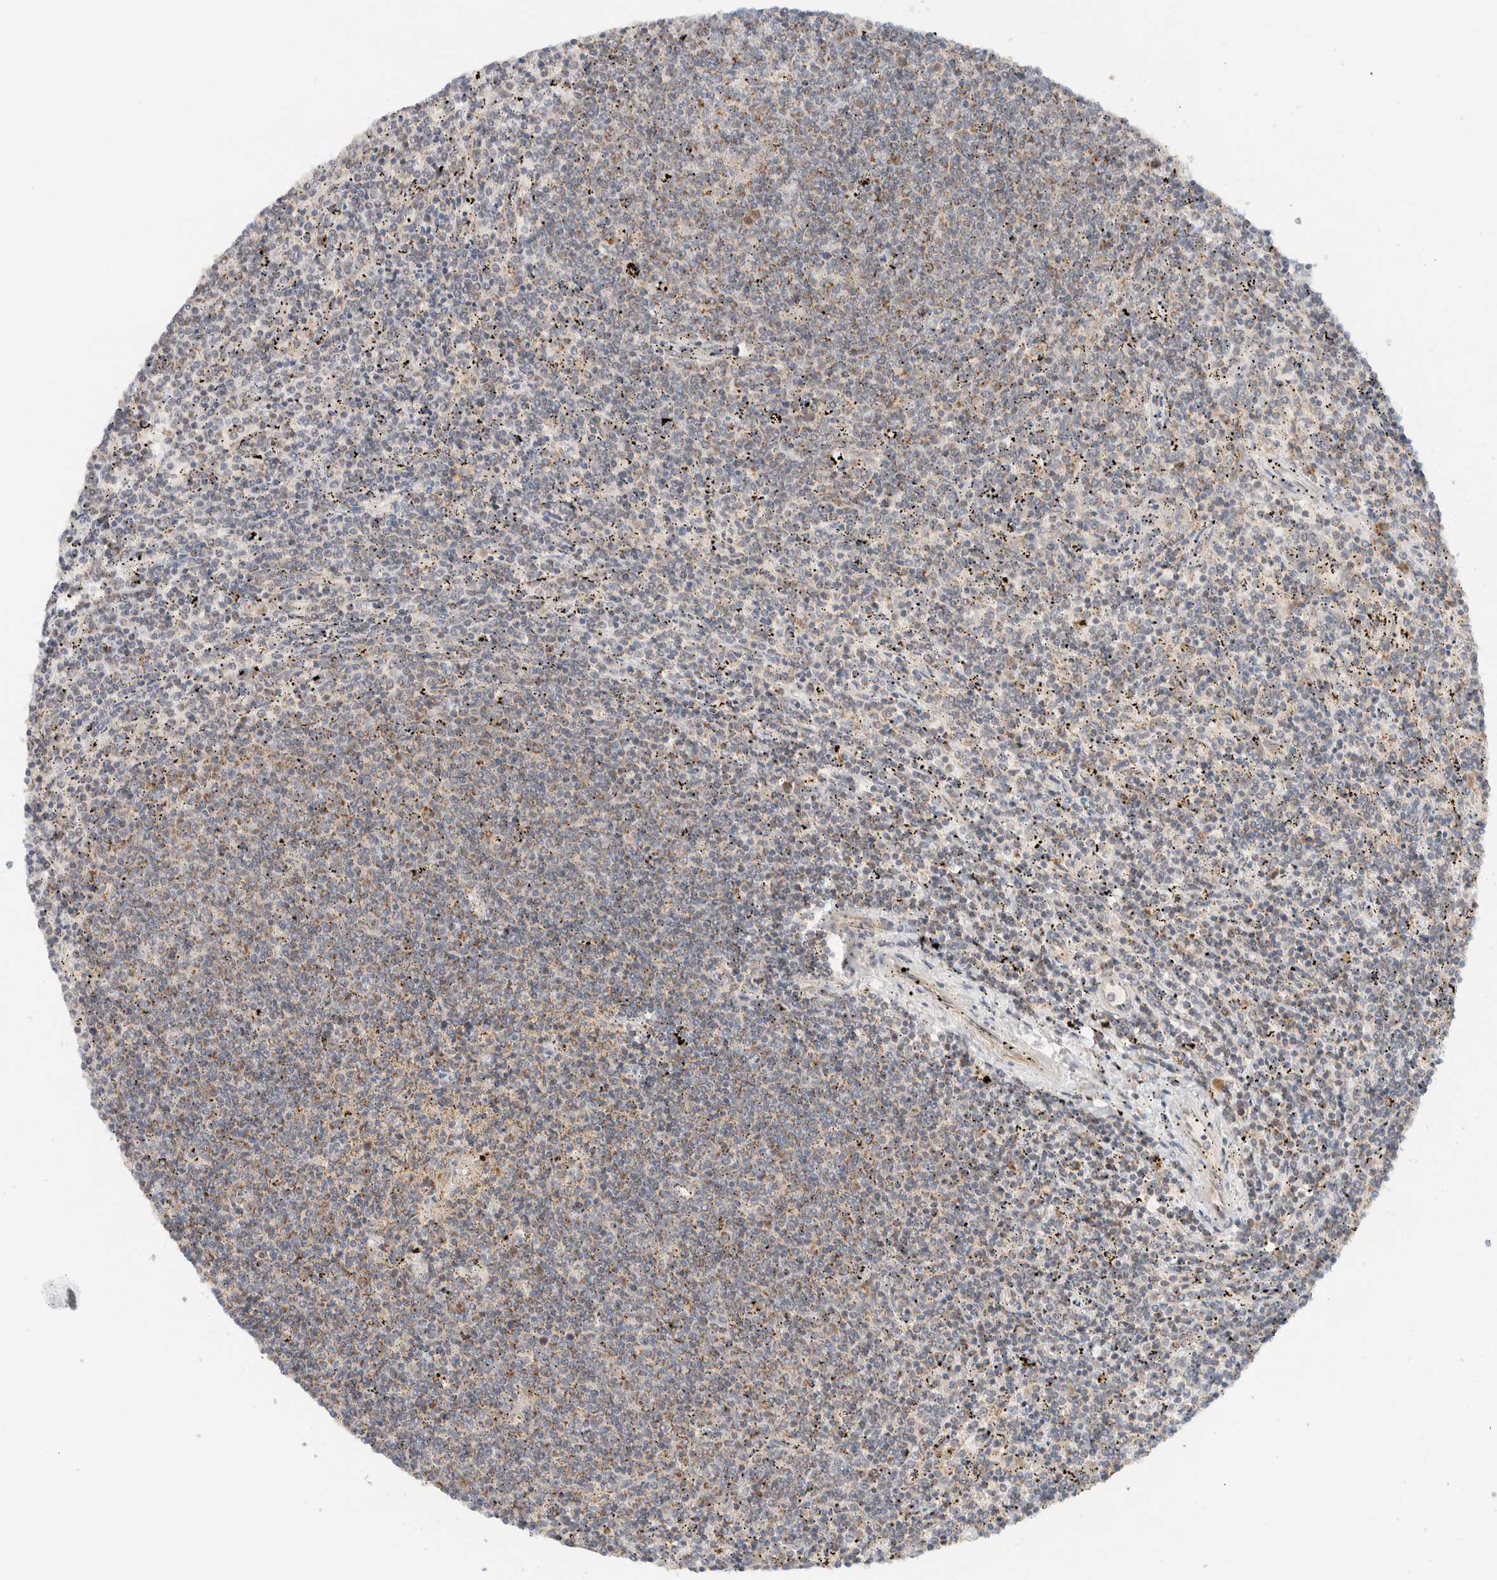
{"staining": {"intensity": "weak", "quantity": "25%-75%", "location": "cytoplasmic/membranous"}, "tissue": "lymphoma", "cell_type": "Tumor cells", "image_type": "cancer", "snomed": [{"axis": "morphology", "description": "Malignant lymphoma, non-Hodgkin's type, Low grade"}, {"axis": "topography", "description": "Spleen"}], "caption": "Protein expression analysis of human lymphoma reveals weak cytoplasmic/membranous positivity in about 25%-75% of tumor cells.", "gene": "MRPL41", "patient": {"sex": "female", "age": 50}}